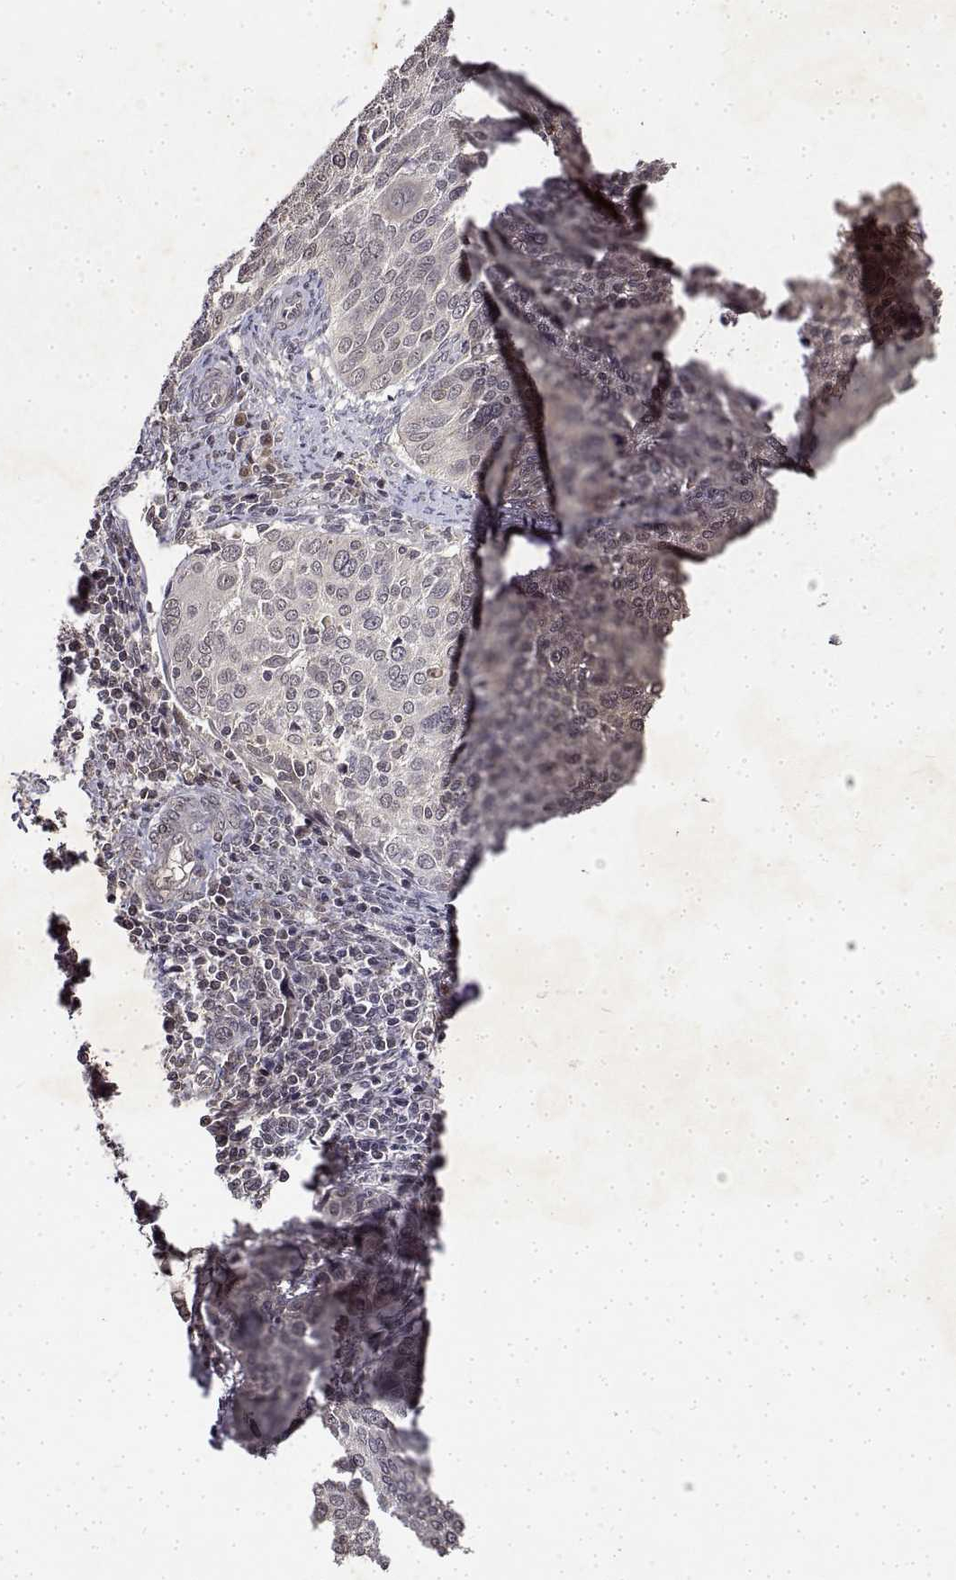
{"staining": {"intensity": "negative", "quantity": "none", "location": "none"}, "tissue": "cervical cancer", "cell_type": "Tumor cells", "image_type": "cancer", "snomed": [{"axis": "morphology", "description": "Squamous cell carcinoma, NOS"}, {"axis": "topography", "description": "Cervix"}], "caption": "The photomicrograph reveals no staining of tumor cells in squamous cell carcinoma (cervical).", "gene": "BDNF", "patient": {"sex": "female", "age": 39}}